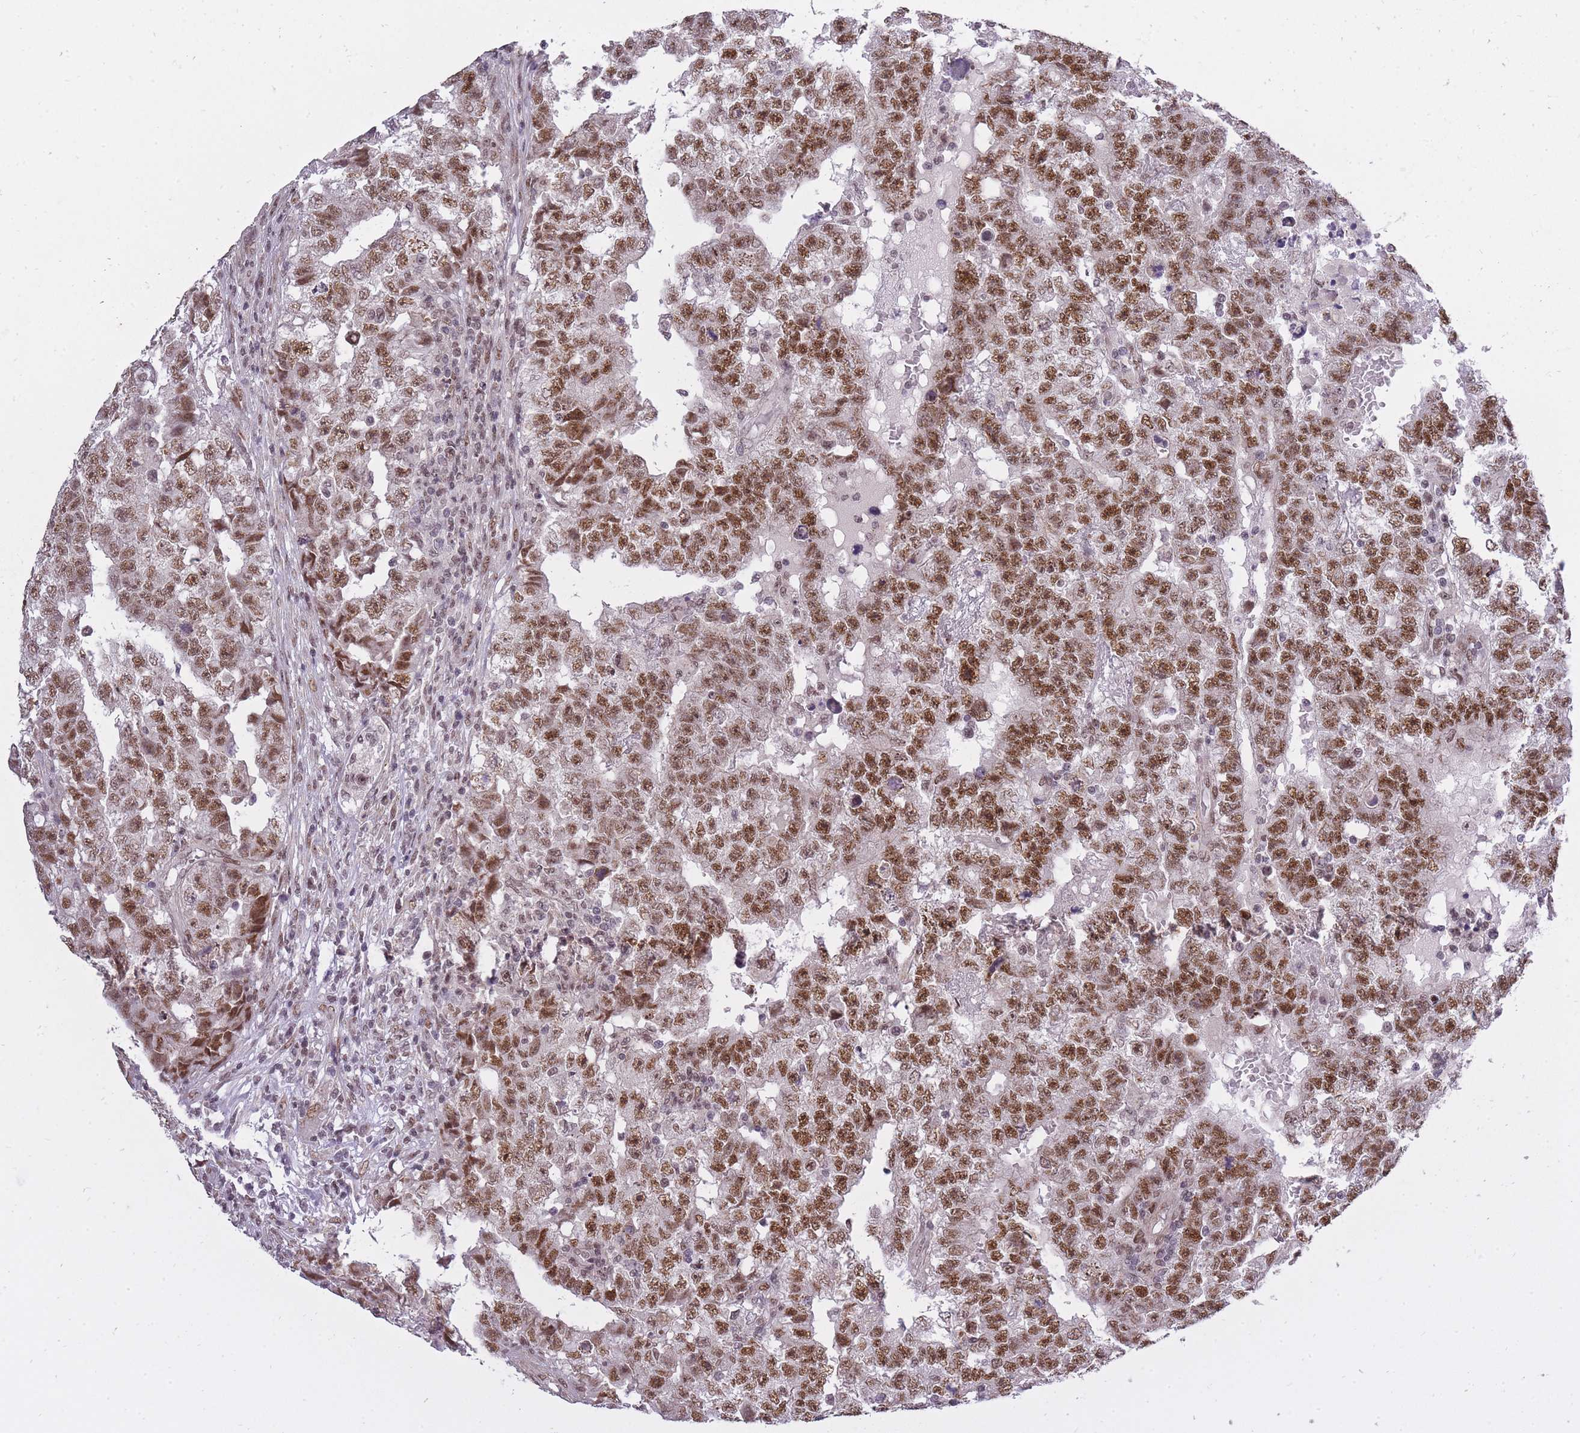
{"staining": {"intensity": "moderate", "quantity": ">75%", "location": "nuclear"}, "tissue": "testis cancer", "cell_type": "Tumor cells", "image_type": "cancer", "snomed": [{"axis": "morphology", "description": "Carcinoma, Embryonal, NOS"}, {"axis": "topography", "description": "Testis"}], "caption": "A photomicrograph of testis cancer stained for a protein shows moderate nuclear brown staining in tumor cells.", "gene": "TIGD1", "patient": {"sex": "male", "age": 25}}